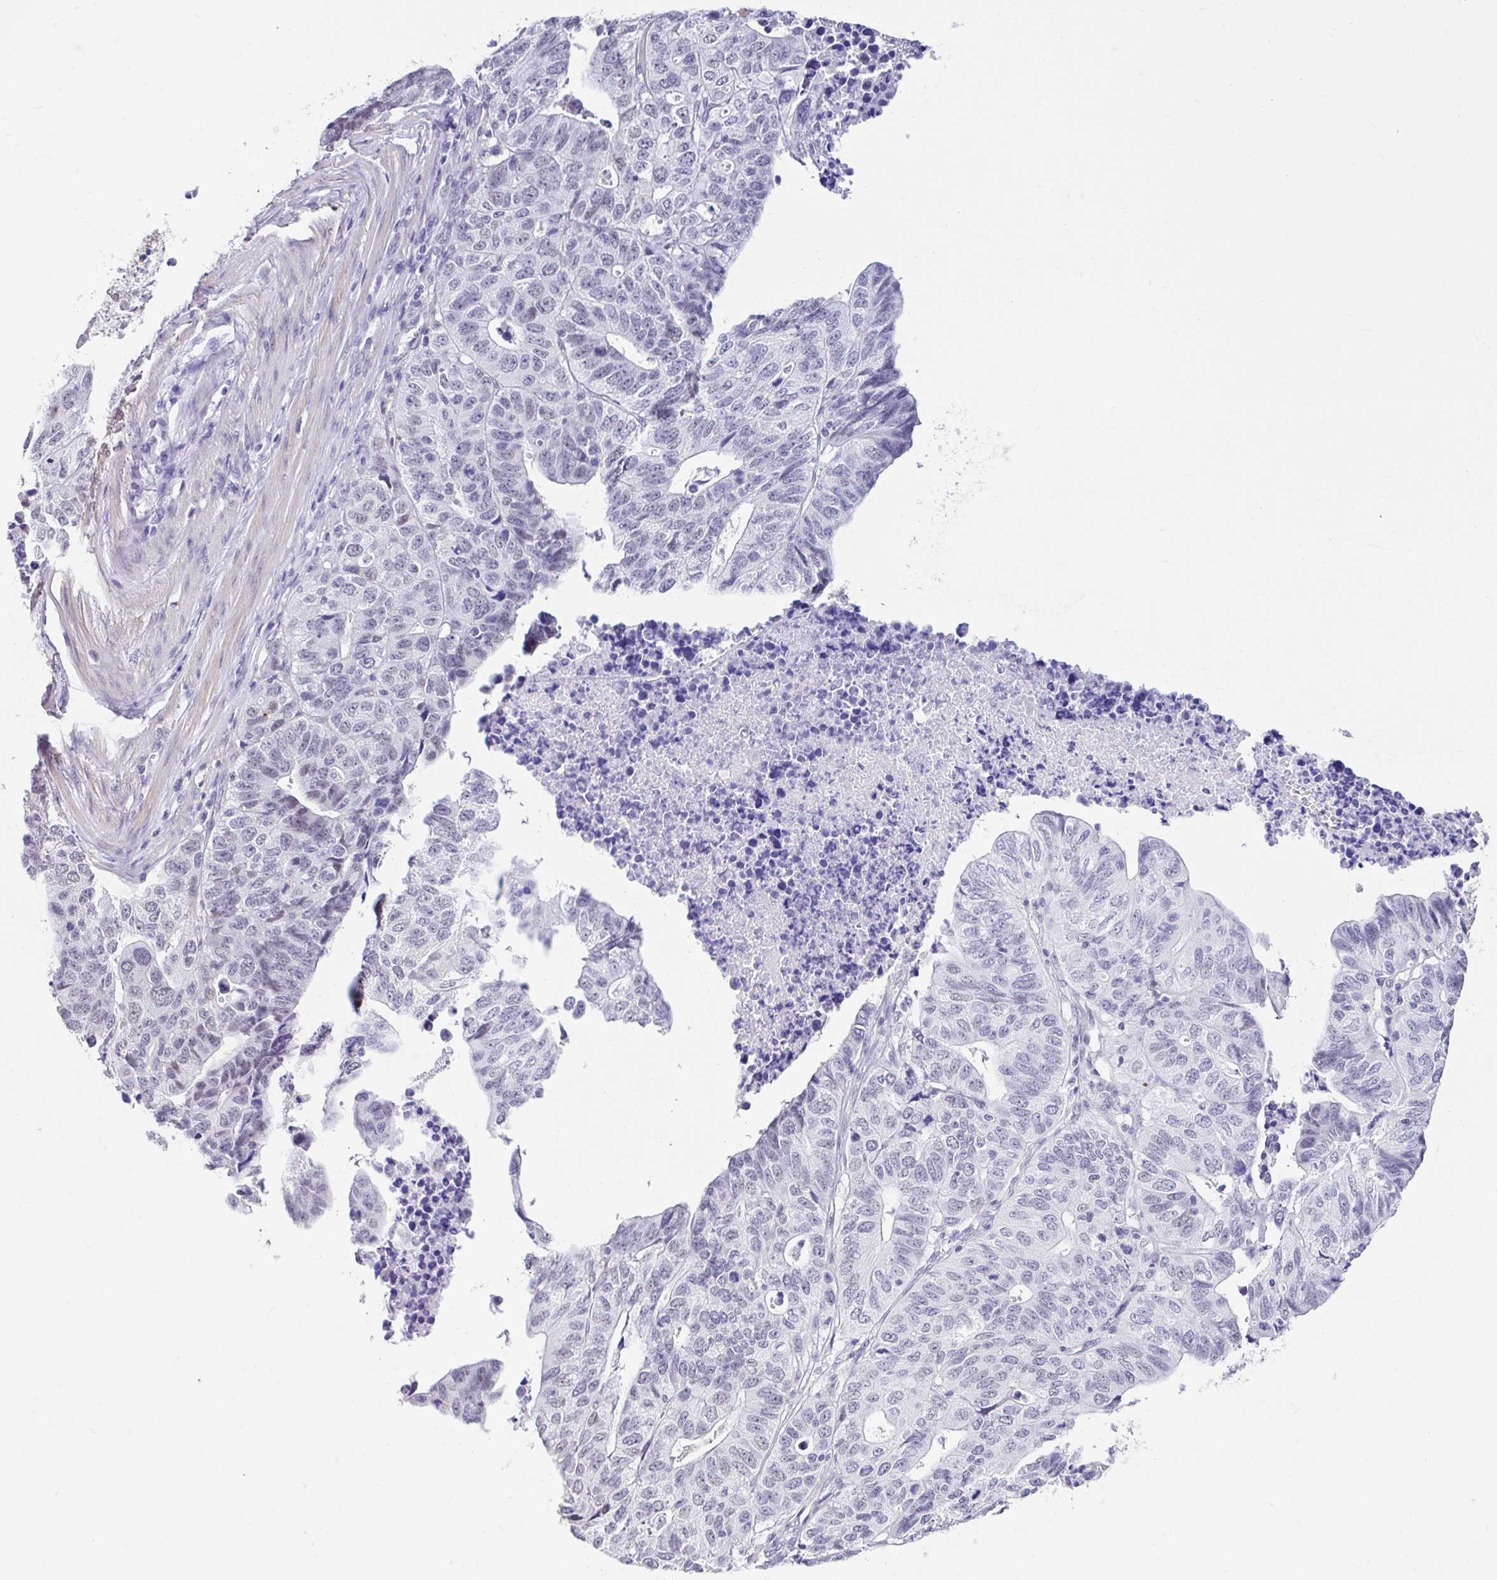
{"staining": {"intensity": "negative", "quantity": "none", "location": "none"}, "tissue": "stomach cancer", "cell_type": "Tumor cells", "image_type": "cancer", "snomed": [{"axis": "morphology", "description": "Adenocarcinoma, NOS"}, {"axis": "topography", "description": "Stomach, upper"}], "caption": "IHC image of neoplastic tissue: adenocarcinoma (stomach) stained with DAB shows no significant protein expression in tumor cells.", "gene": "DCAF17", "patient": {"sex": "female", "age": 67}}